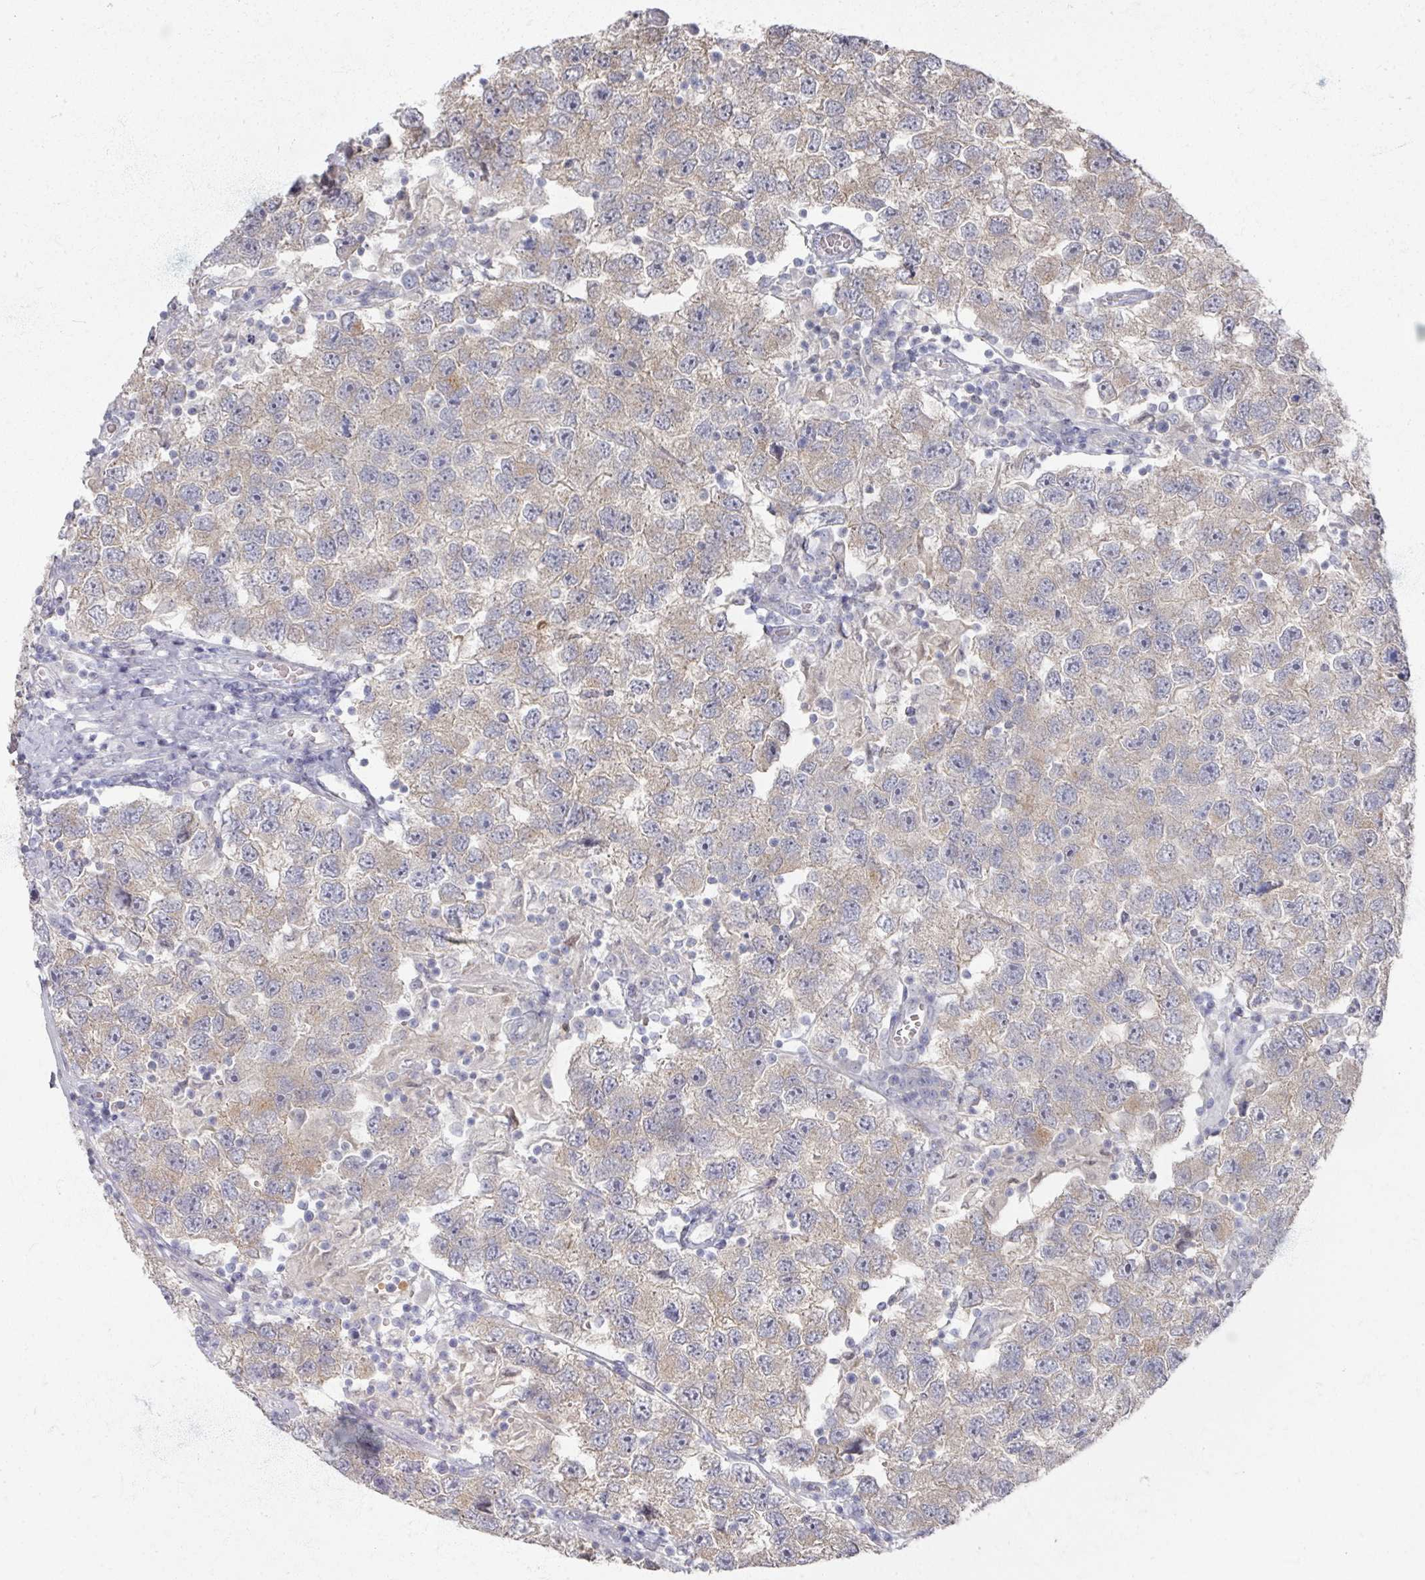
{"staining": {"intensity": "weak", "quantity": ">75%", "location": "cytoplasmic/membranous"}, "tissue": "testis cancer", "cell_type": "Tumor cells", "image_type": "cancer", "snomed": [{"axis": "morphology", "description": "Seminoma, NOS"}, {"axis": "topography", "description": "Testis"}], "caption": "Immunohistochemical staining of testis cancer shows low levels of weak cytoplasmic/membranous staining in about >75% of tumor cells.", "gene": "TTYH3", "patient": {"sex": "male", "age": 26}}